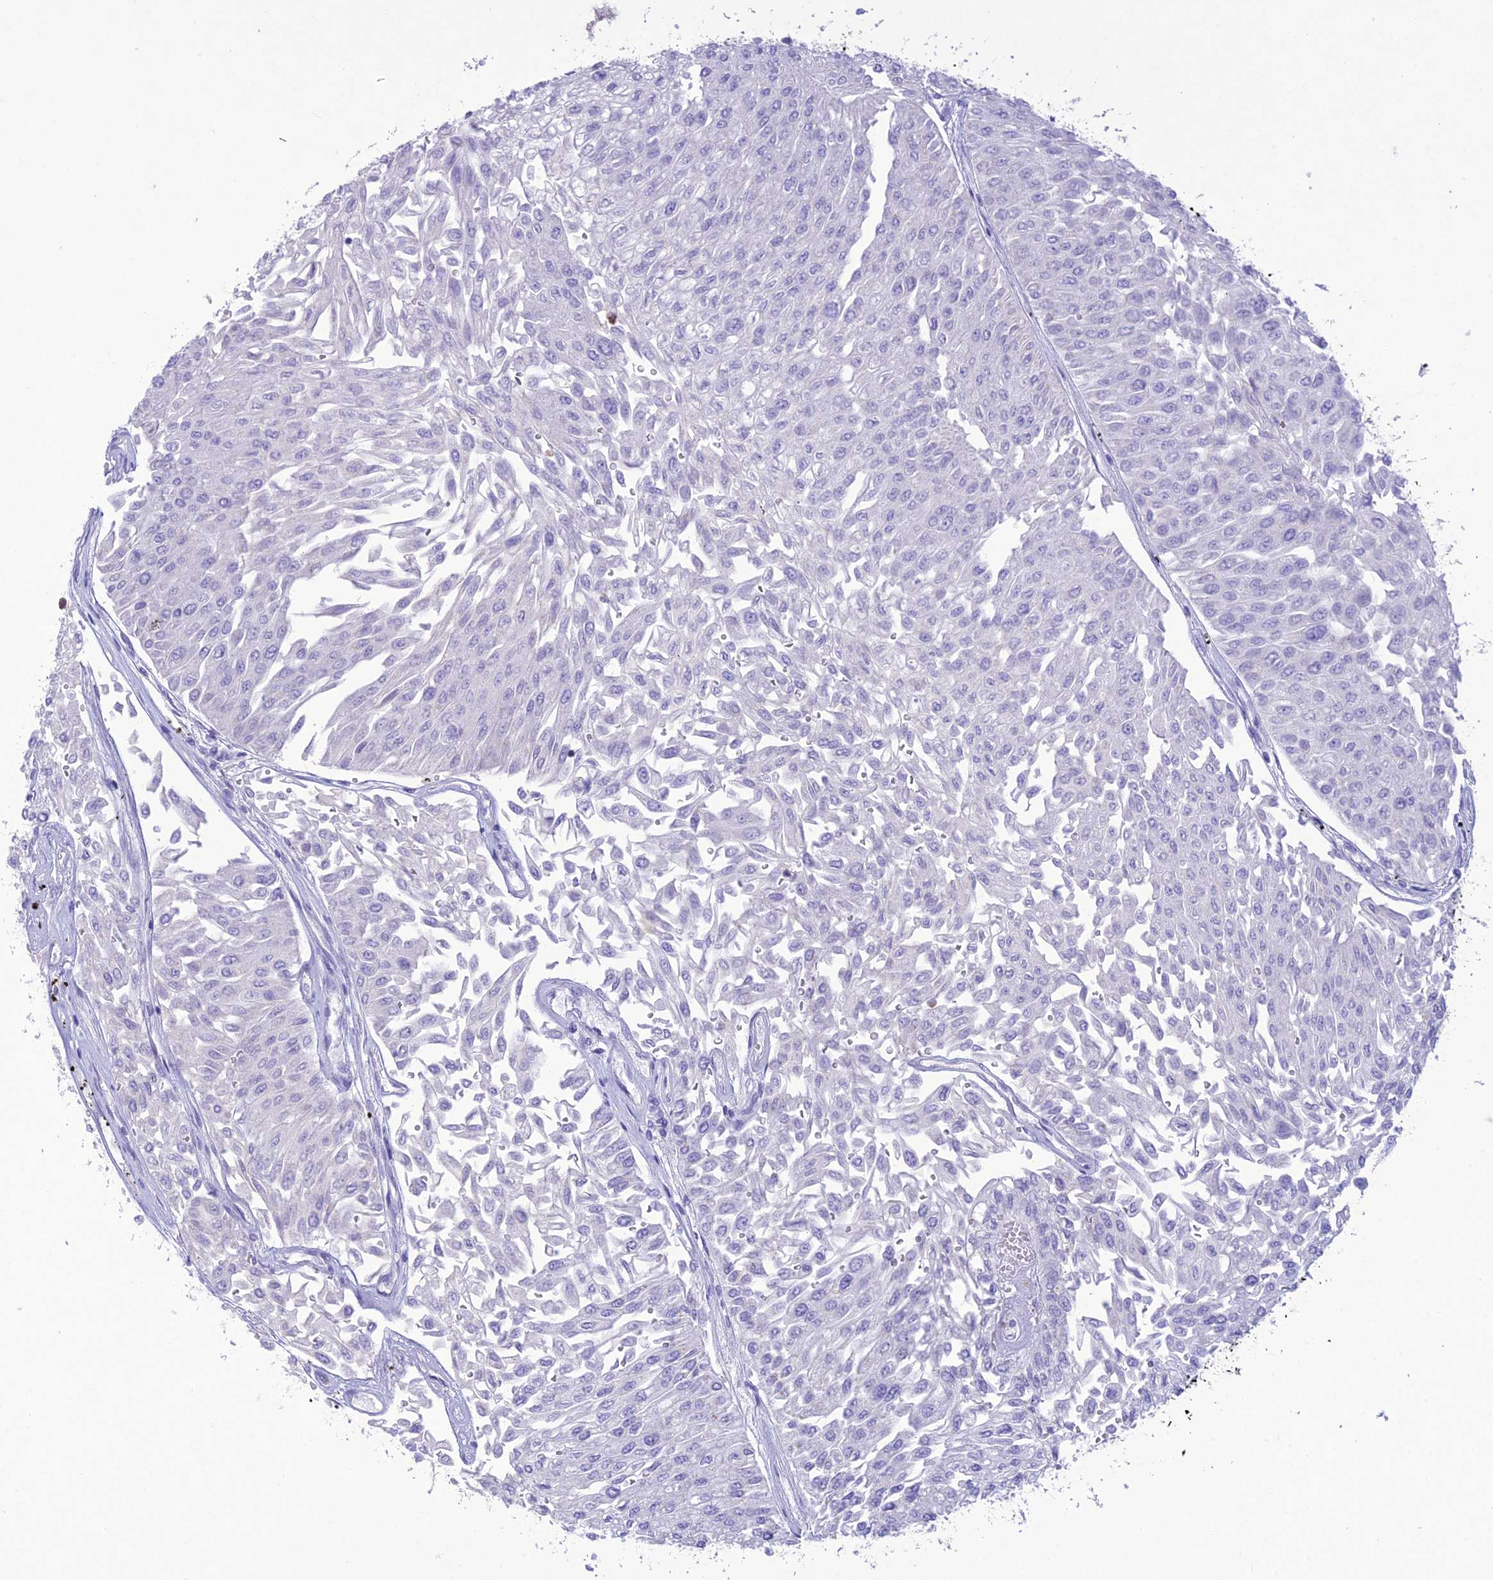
{"staining": {"intensity": "negative", "quantity": "none", "location": "none"}, "tissue": "urothelial cancer", "cell_type": "Tumor cells", "image_type": "cancer", "snomed": [{"axis": "morphology", "description": "Urothelial carcinoma, Low grade"}, {"axis": "topography", "description": "Urinary bladder"}], "caption": "An immunohistochemistry histopathology image of urothelial carcinoma (low-grade) is shown. There is no staining in tumor cells of urothelial carcinoma (low-grade).", "gene": "SLC13A5", "patient": {"sex": "male", "age": 67}}